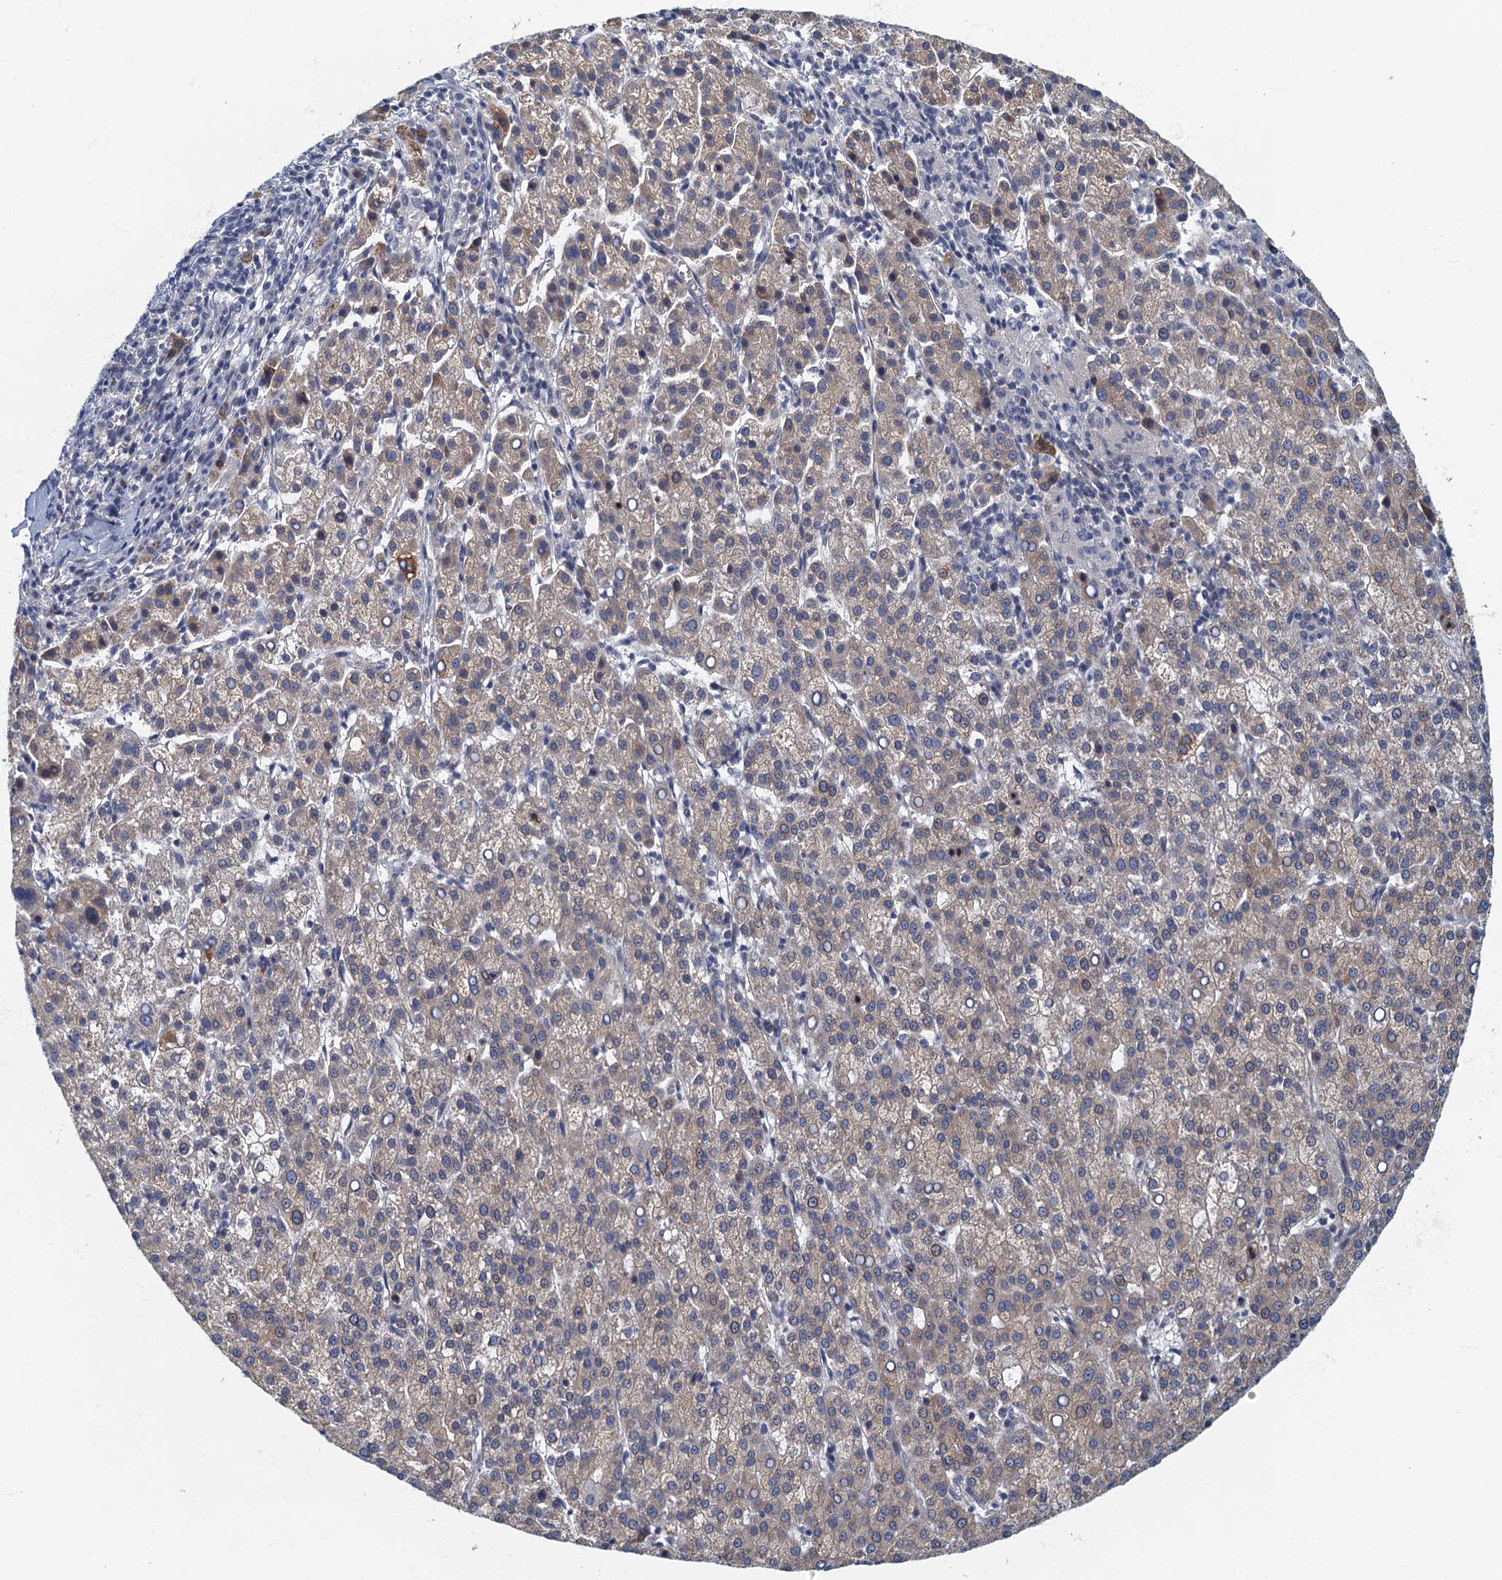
{"staining": {"intensity": "weak", "quantity": "<25%", "location": "cytoplasmic/membranous"}, "tissue": "liver cancer", "cell_type": "Tumor cells", "image_type": "cancer", "snomed": [{"axis": "morphology", "description": "Carcinoma, Hepatocellular, NOS"}, {"axis": "topography", "description": "Liver"}], "caption": "This is a image of IHC staining of liver cancer (hepatocellular carcinoma), which shows no expression in tumor cells.", "gene": "CKAP2L", "patient": {"sex": "female", "age": 58}}